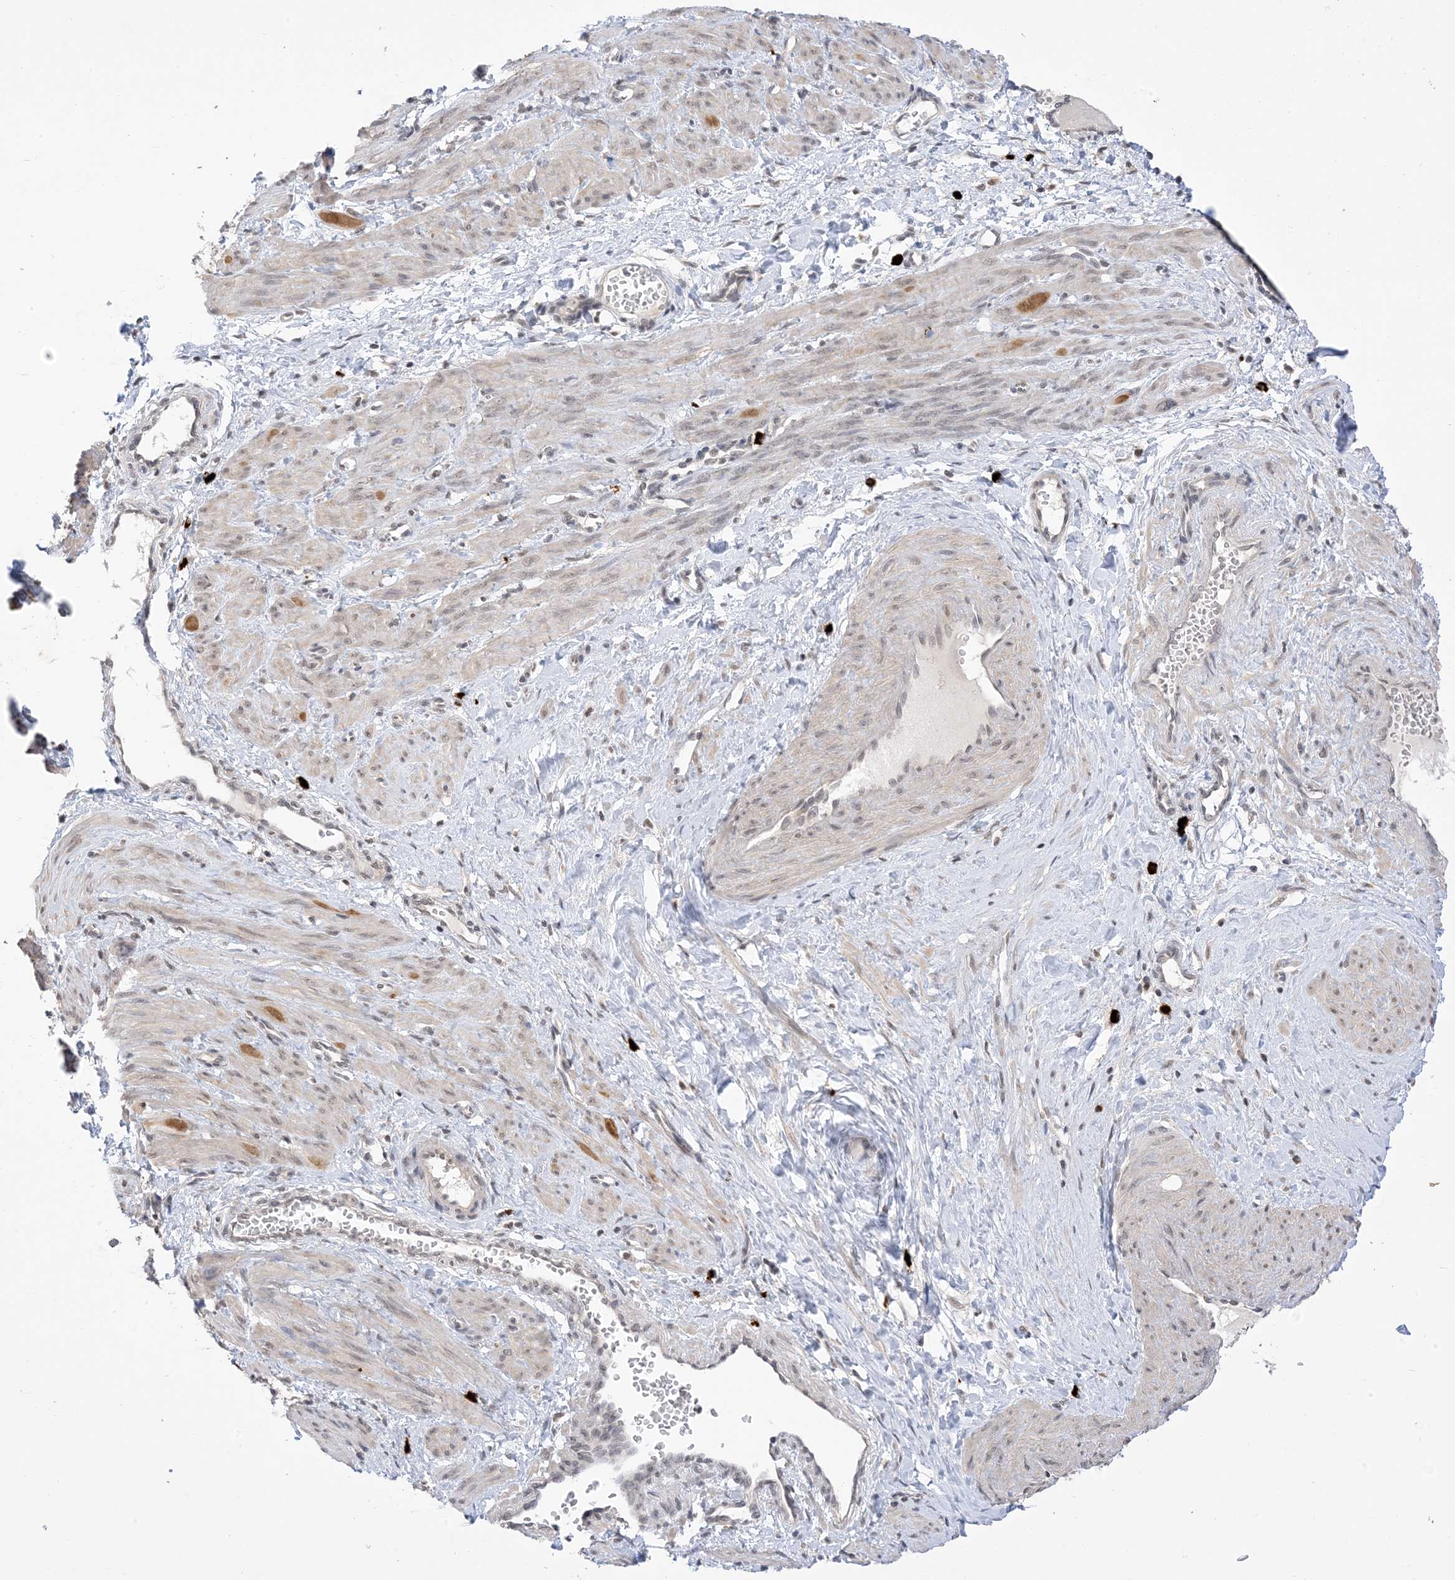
{"staining": {"intensity": "negative", "quantity": "none", "location": "none"}, "tissue": "smooth muscle", "cell_type": "Smooth muscle cells", "image_type": "normal", "snomed": [{"axis": "morphology", "description": "Normal tissue, NOS"}, {"axis": "topography", "description": "Endometrium"}], "caption": "A high-resolution micrograph shows immunohistochemistry staining of benign smooth muscle, which exhibits no significant staining in smooth muscle cells.", "gene": "RANBP9", "patient": {"sex": "female", "age": 33}}